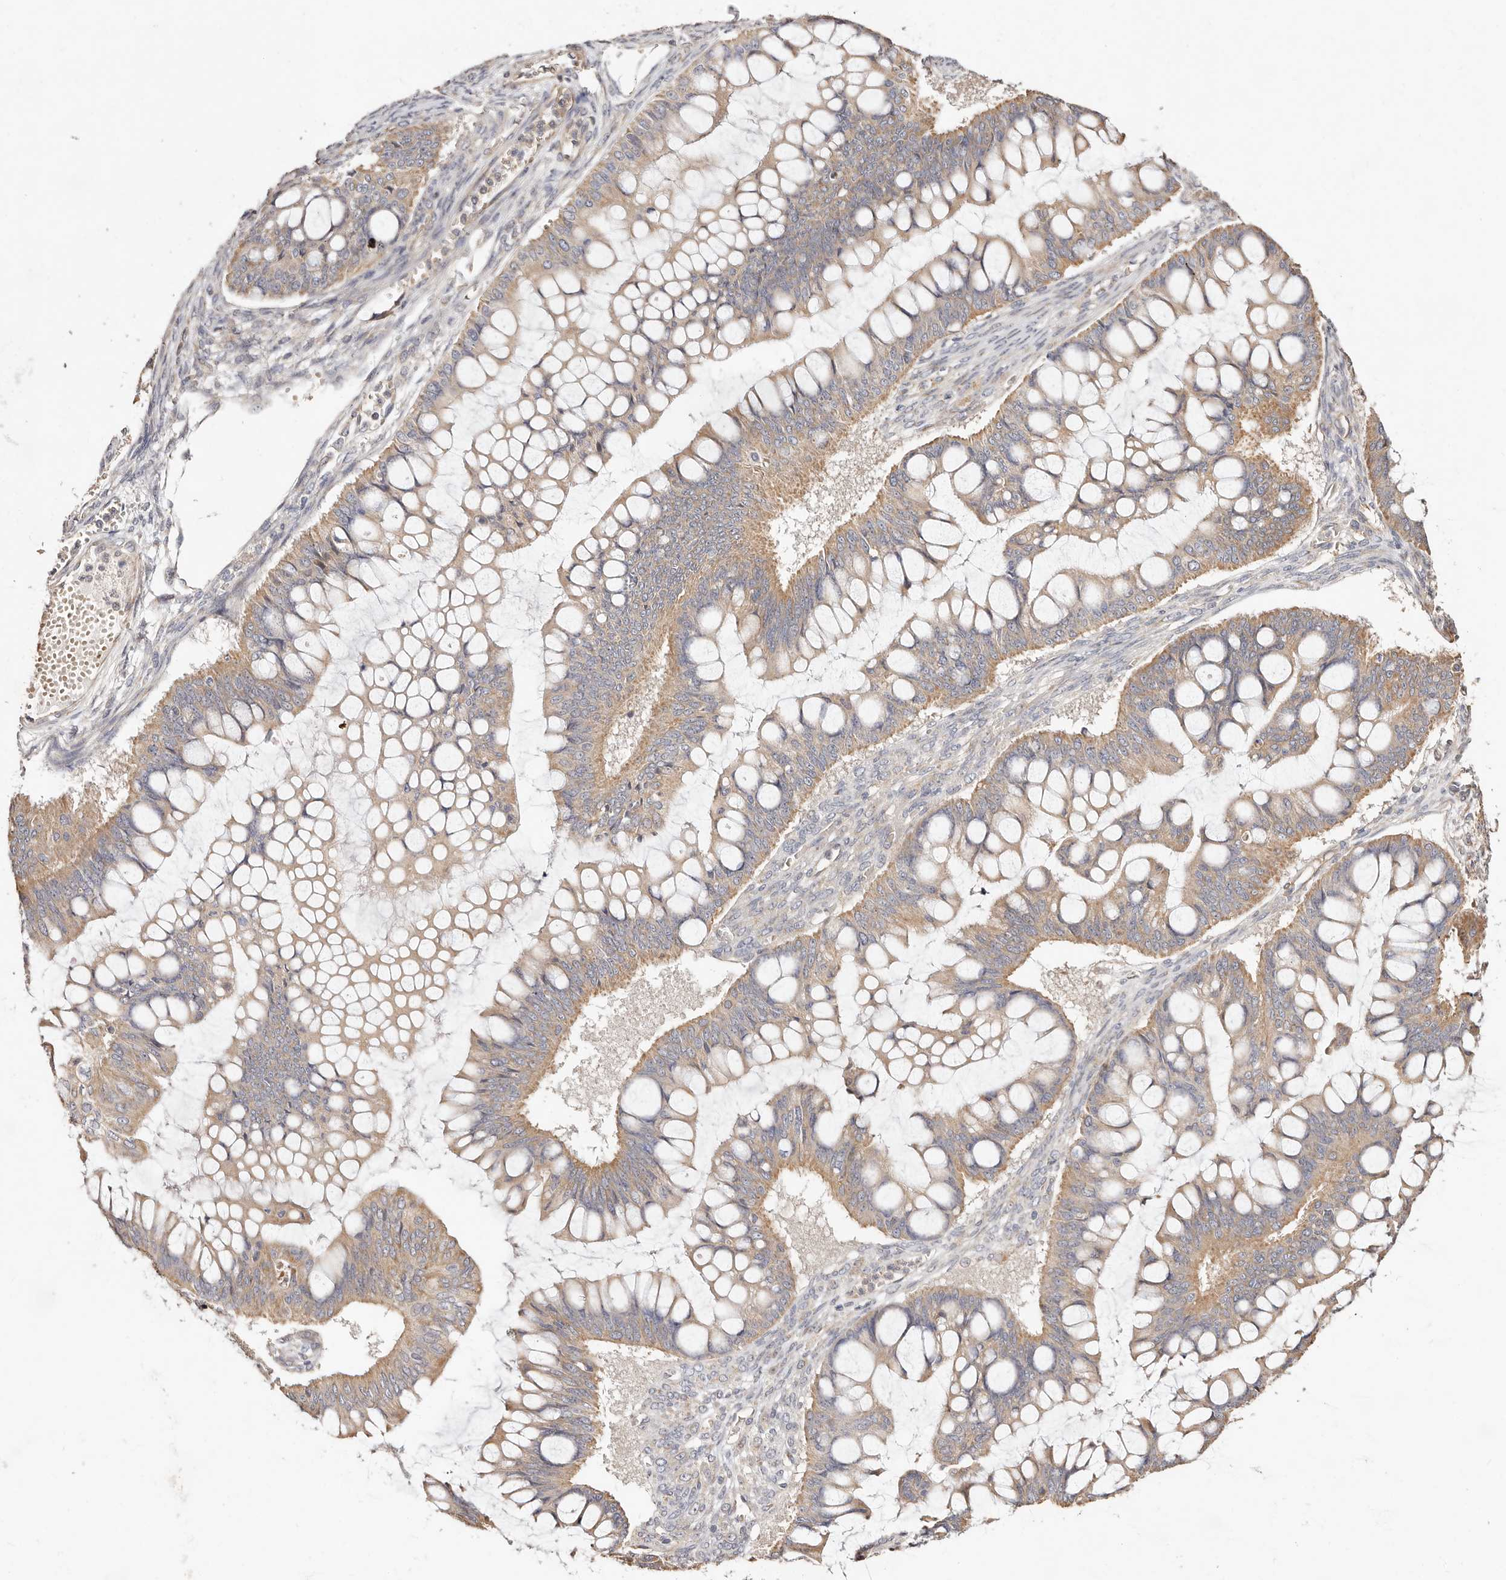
{"staining": {"intensity": "moderate", "quantity": ">75%", "location": "cytoplasmic/membranous"}, "tissue": "ovarian cancer", "cell_type": "Tumor cells", "image_type": "cancer", "snomed": [{"axis": "morphology", "description": "Cystadenocarcinoma, mucinous, NOS"}, {"axis": "topography", "description": "Ovary"}], "caption": "The photomicrograph reveals a brown stain indicating the presence of a protein in the cytoplasmic/membranous of tumor cells in ovarian cancer (mucinous cystadenocarcinoma).", "gene": "MAPK1", "patient": {"sex": "female", "age": 73}}